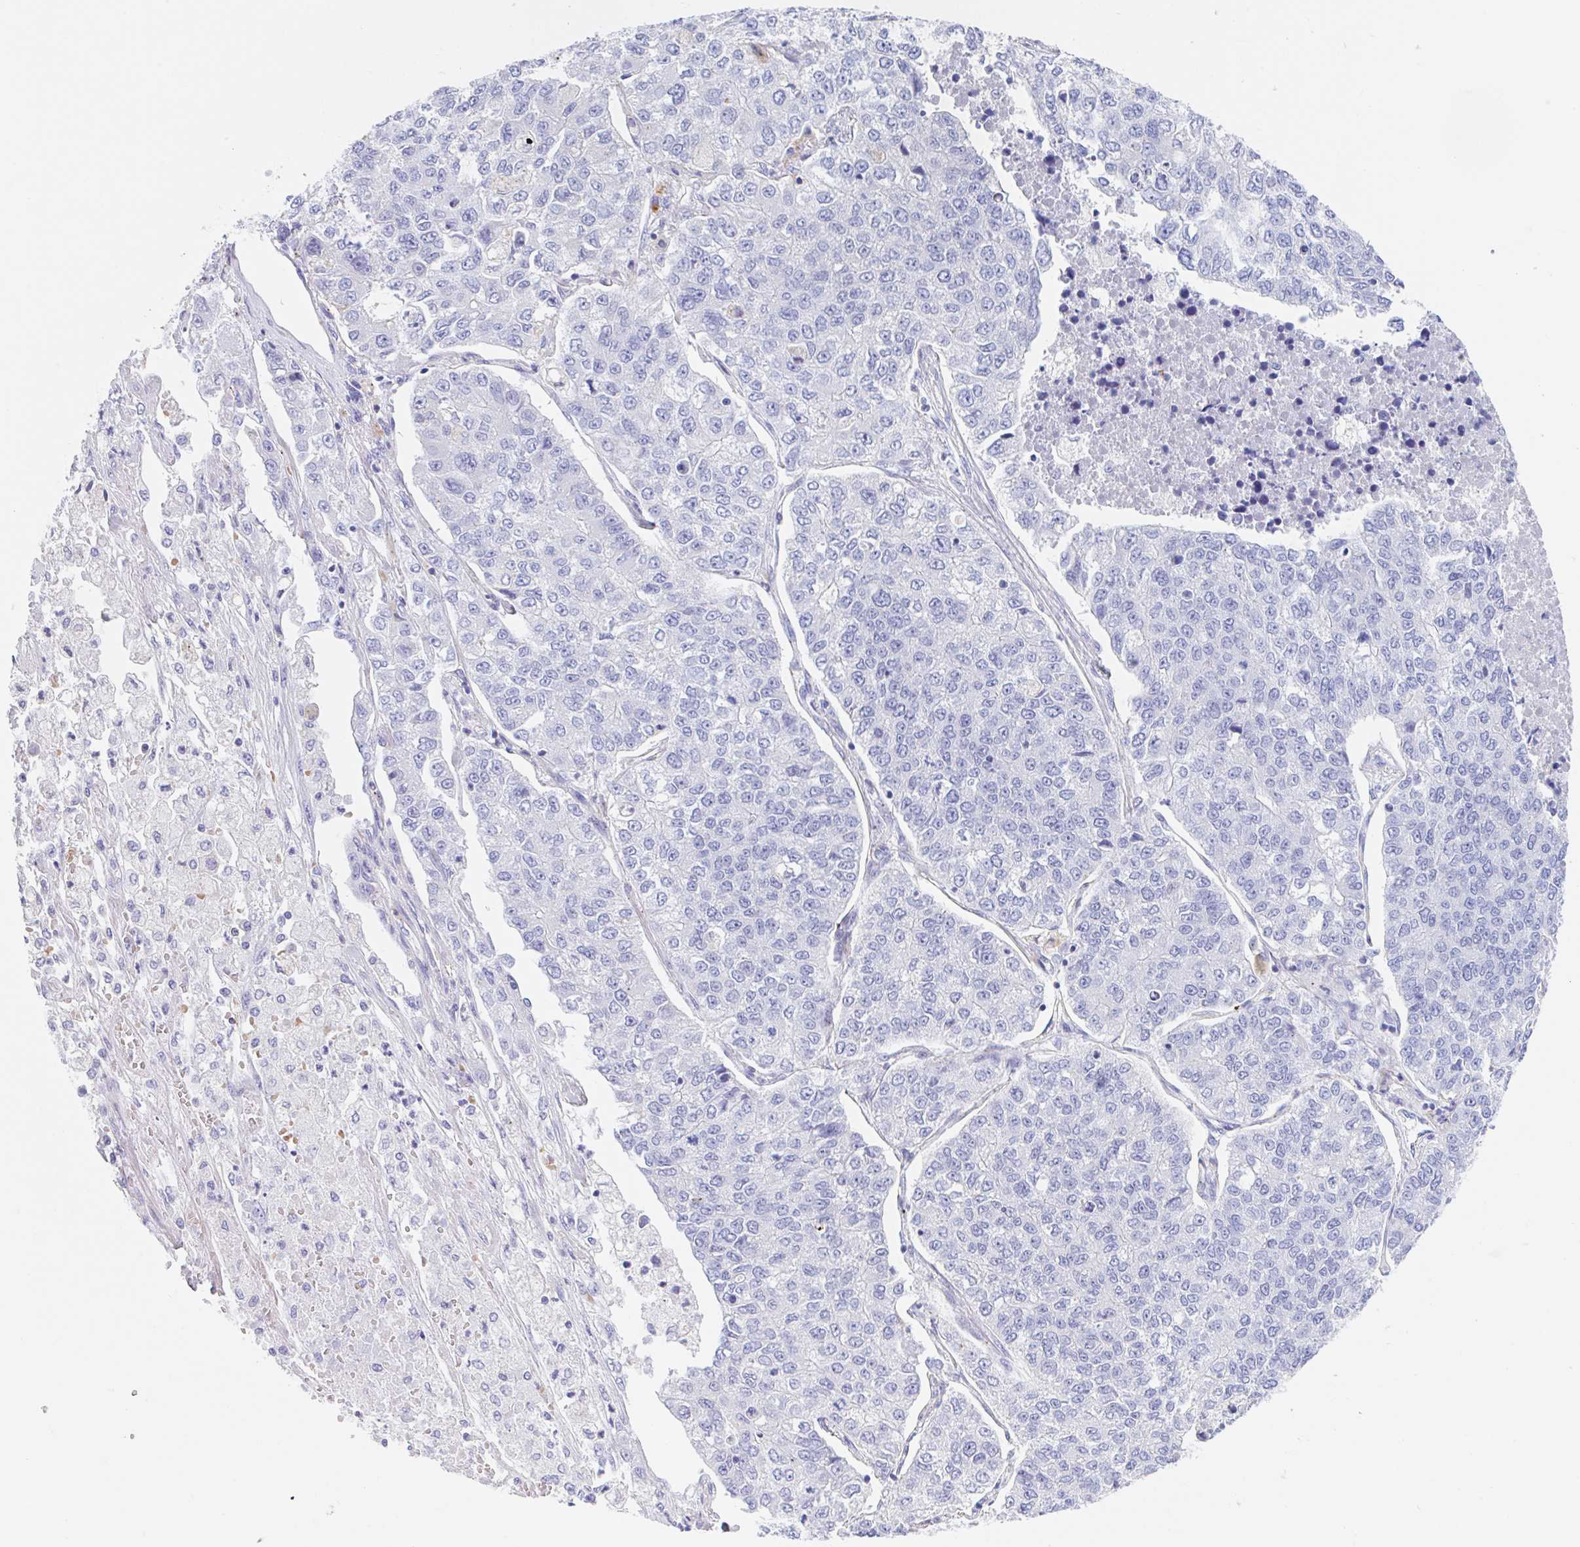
{"staining": {"intensity": "negative", "quantity": "none", "location": "none"}, "tissue": "lung cancer", "cell_type": "Tumor cells", "image_type": "cancer", "snomed": [{"axis": "morphology", "description": "Adenocarcinoma, NOS"}, {"axis": "topography", "description": "Lung"}], "caption": "Immunohistochemistry micrograph of neoplastic tissue: human lung cancer stained with DAB shows no significant protein staining in tumor cells.", "gene": "ANKRD9", "patient": {"sex": "male", "age": 49}}